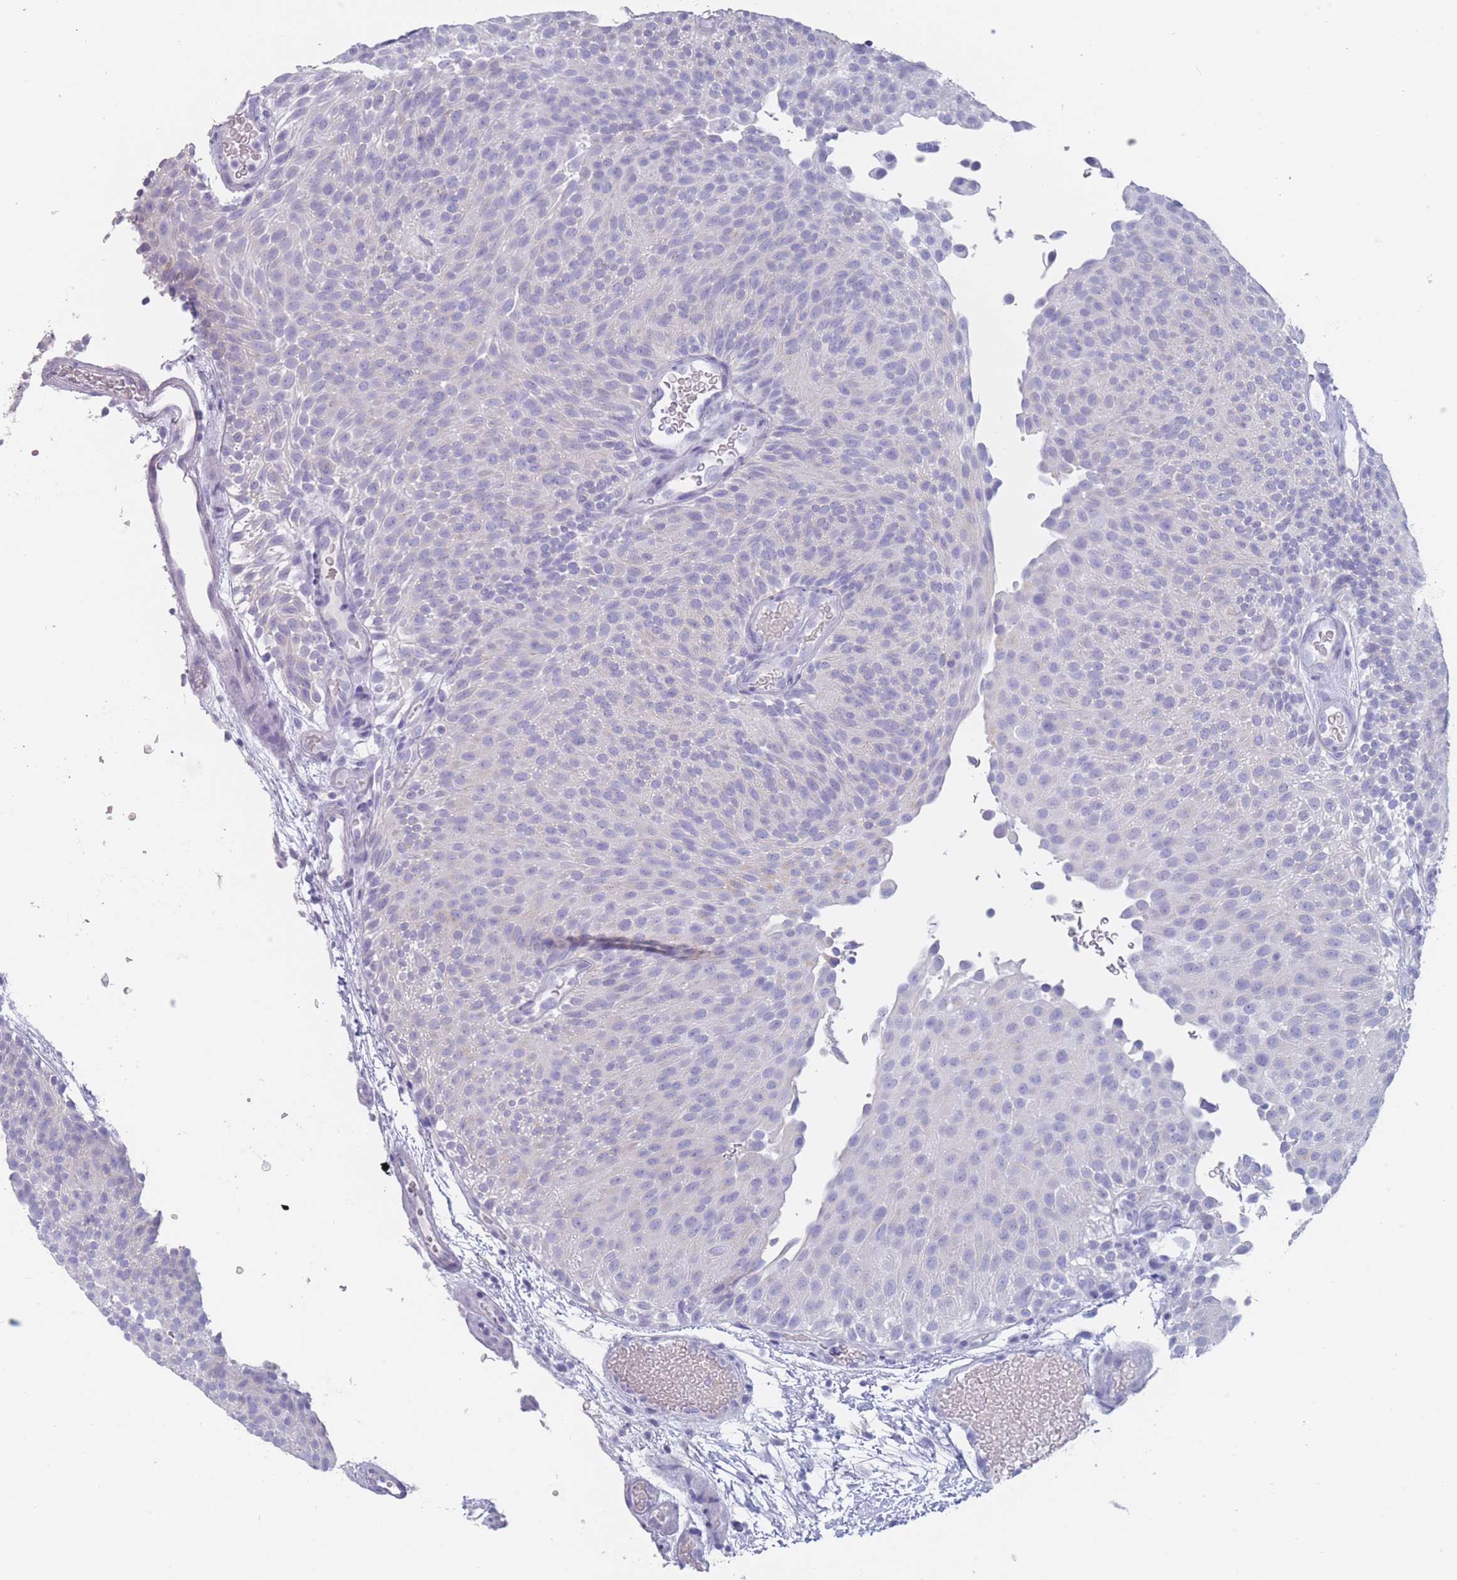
{"staining": {"intensity": "negative", "quantity": "none", "location": "none"}, "tissue": "urothelial cancer", "cell_type": "Tumor cells", "image_type": "cancer", "snomed": [{"axis": "morphology", "description": "Urothelial carcinoma, Low grade"}, {"axis": "topography", "description": "Urinary bladder"}], "caption": "Immunohistochemical staining of urothelial cancer displays no significant positivity in tumor cells.", "gene": "PIGU", "patient": {"sex": "male", "age": 78}}